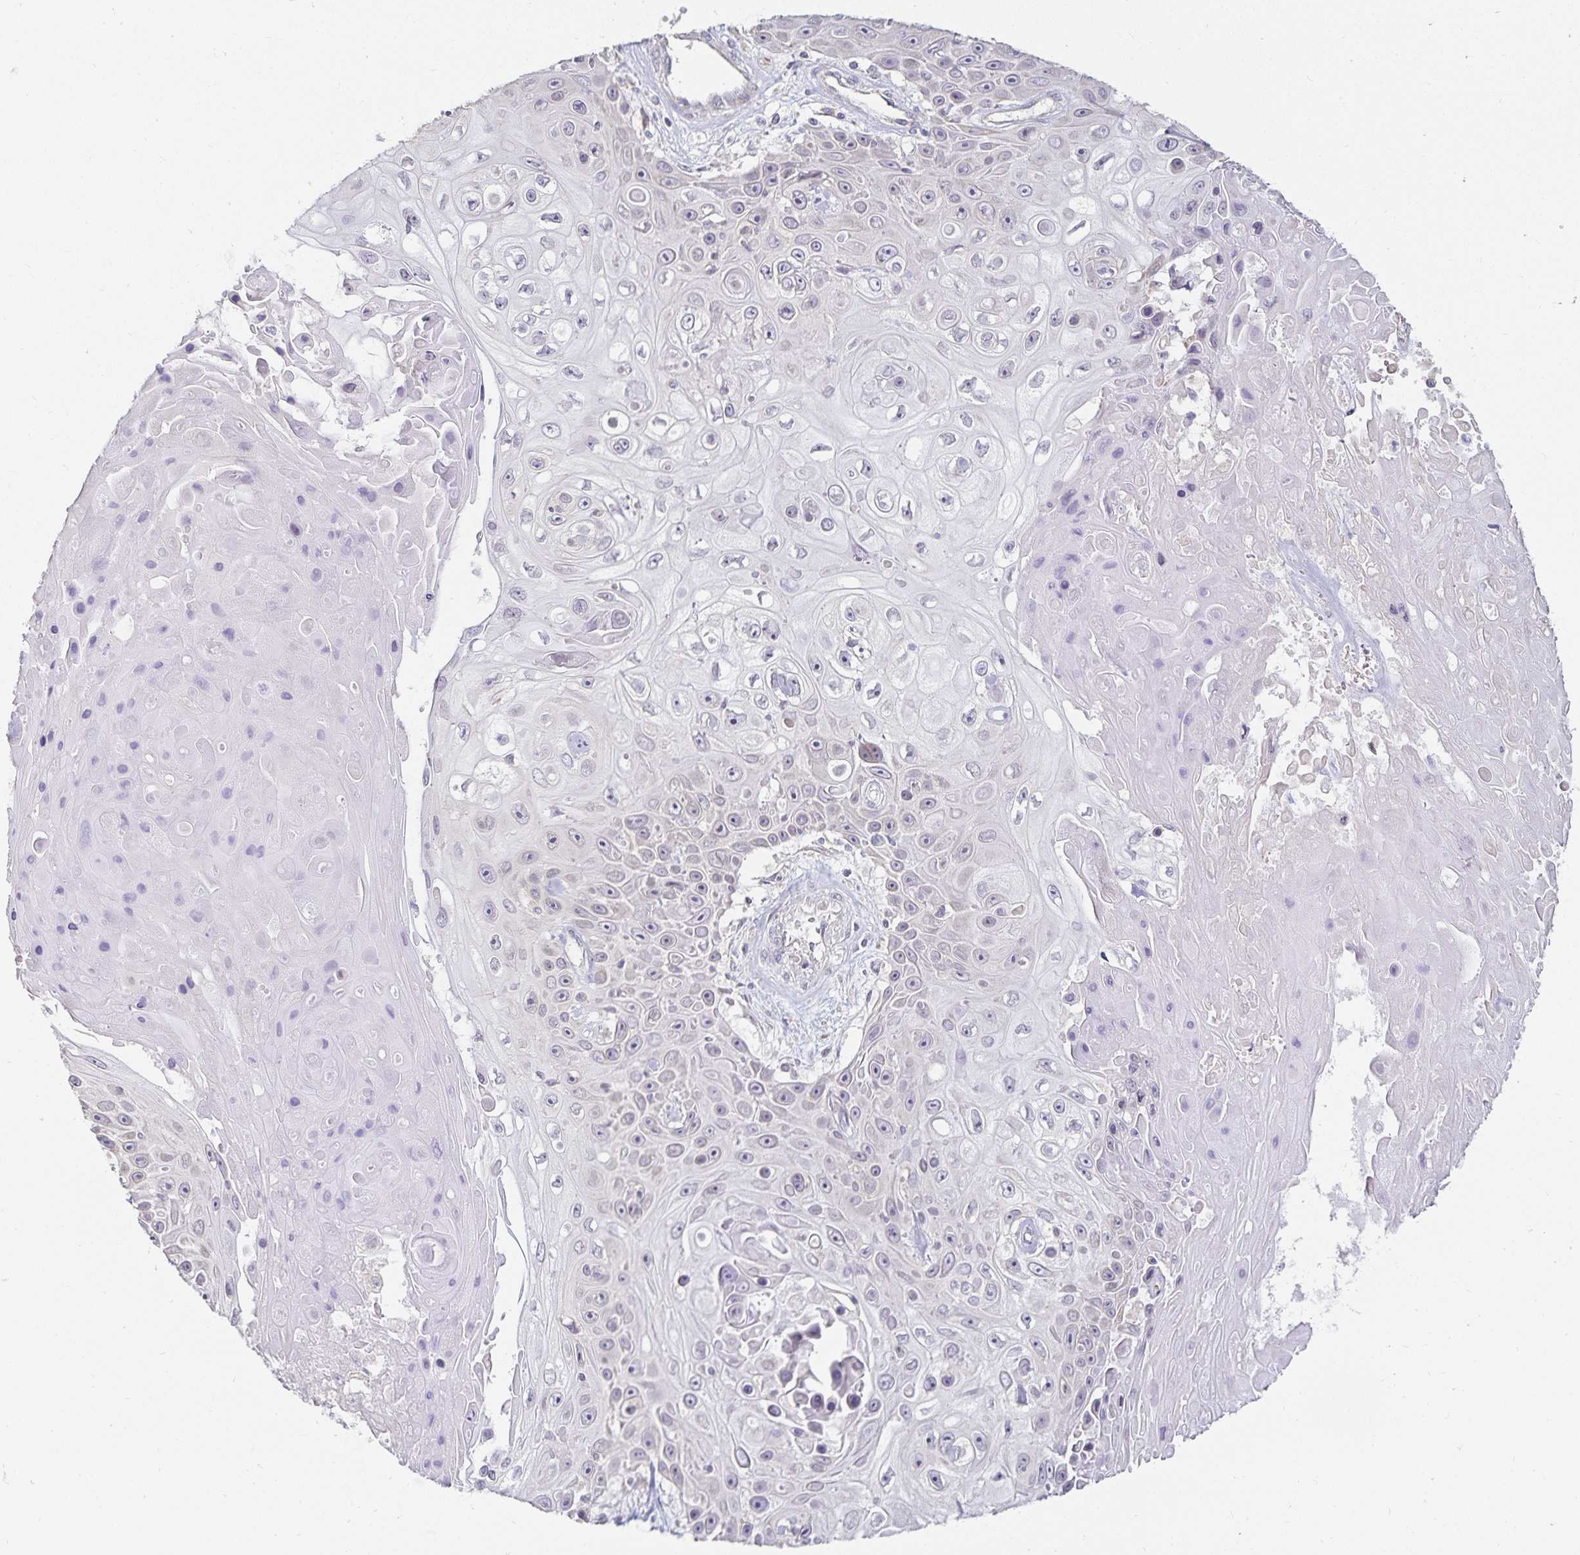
{"staining": {"intensity": "negative", "quantity": "none", "location": "none"}, "tissue": "skin cancer", "cell_type": "Tumor cells", "image_type": "cancer", "snomed": [{"axis": "morphology", "description": "Squamous cell carcinoma, NOS"}, {"axis": "topography", "description": "Skin"}], "caption": "There is no significant positivity in tumor cells of skin cancer.", "gene": "GP2", "patient": {"sex": "male", "age": 82}}